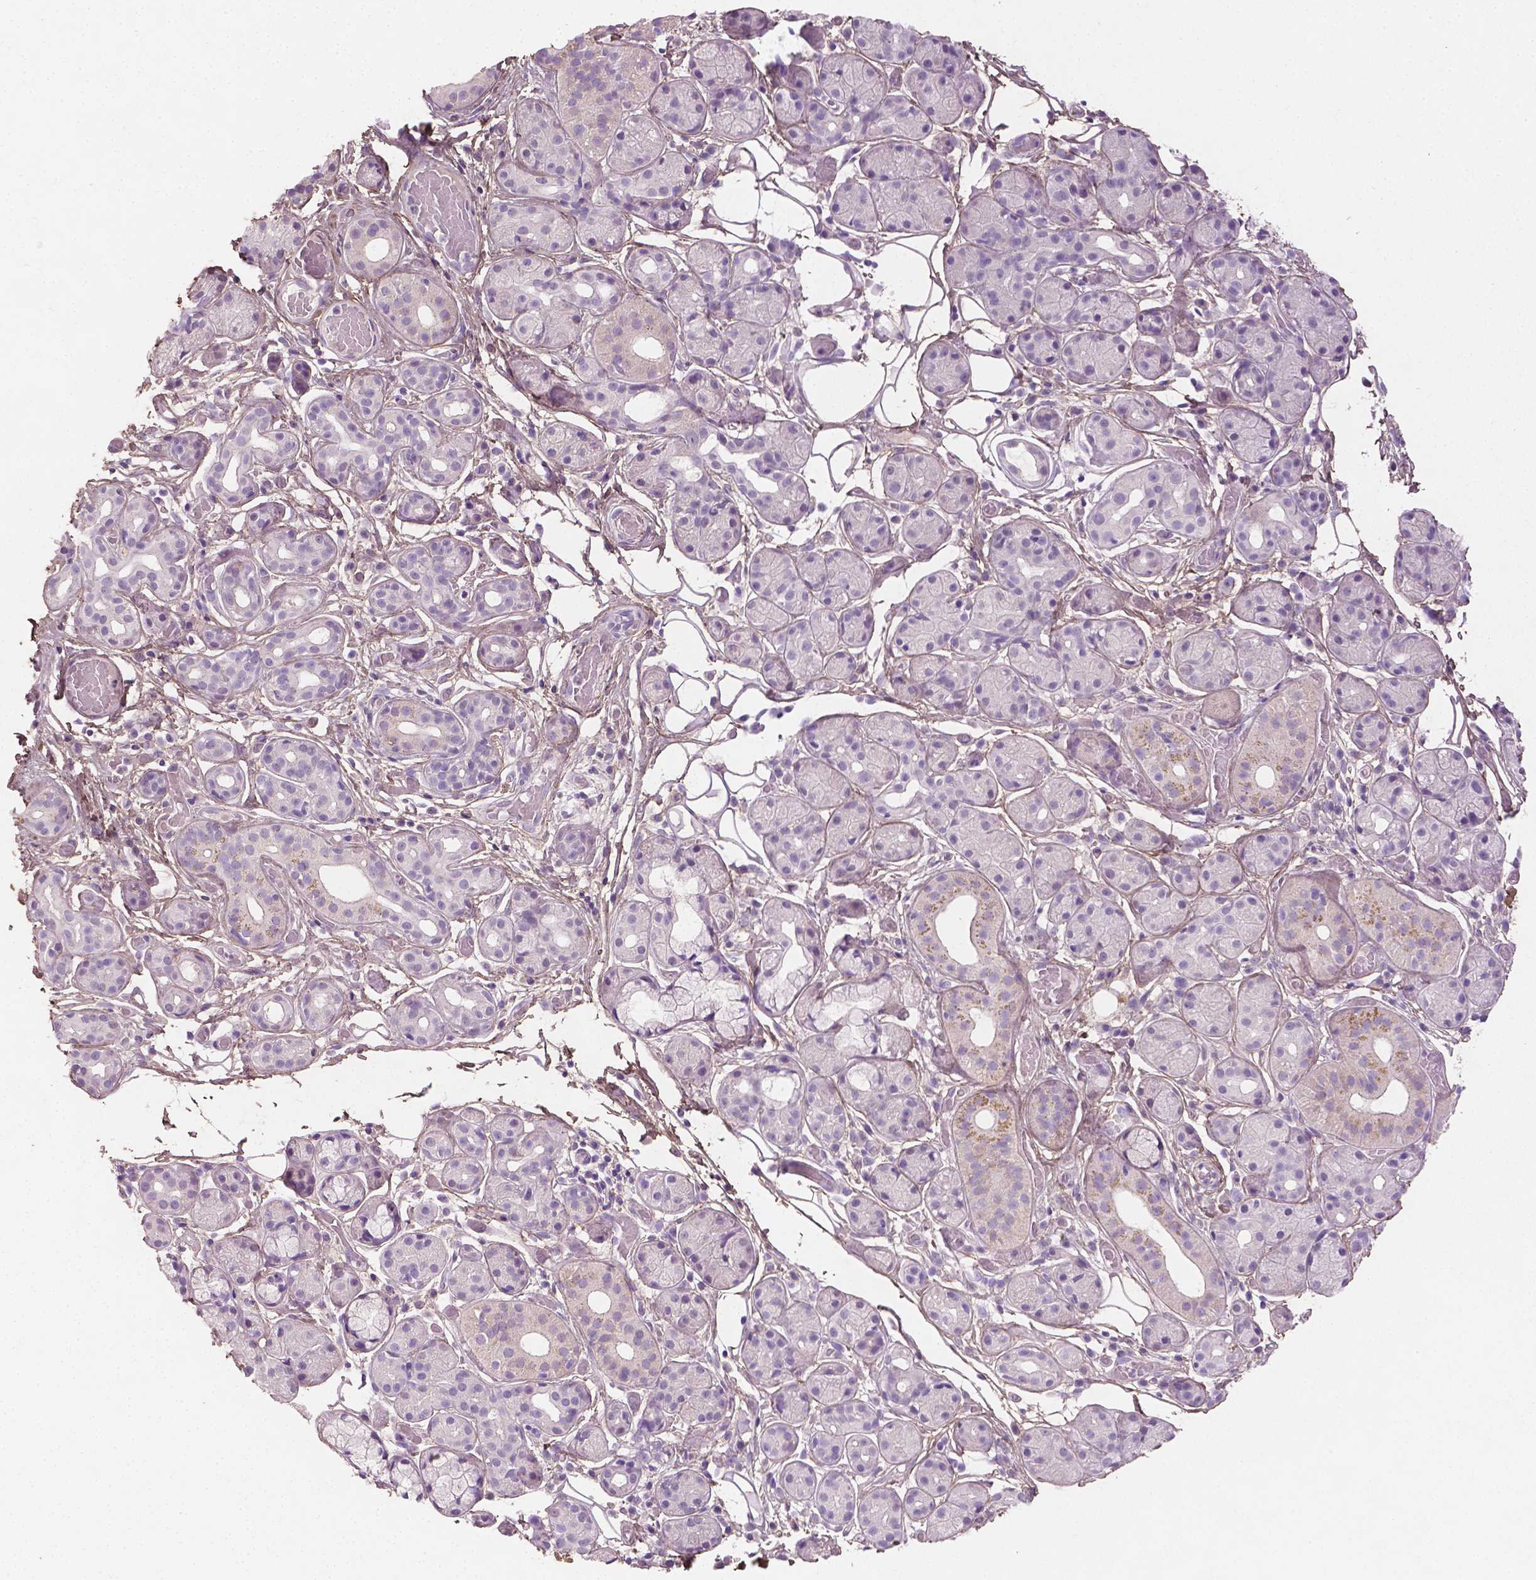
{"staining": {"intensity": "negative", "quantity": "none", "location": "none"}, "tissue": "salivary gland", "cell_type": "Glandular cells", "image_type": "normal", "snomed": [{"axis": "morphology", "description": "Normal tissue, NOS"}, {"axis": "topography", "description": "Salivary gland"}, {"axis": "topography", "description": "Peripheral nerve tissue"}], "caption": "This image is of unremarkable salivary gland stained with IHC to label a protein in brown with the nuclei are counter-stained blue. There is no positivity in glandular cells.", "gene": "DLG2", "patient": {"sex": "male", "age": 71}}